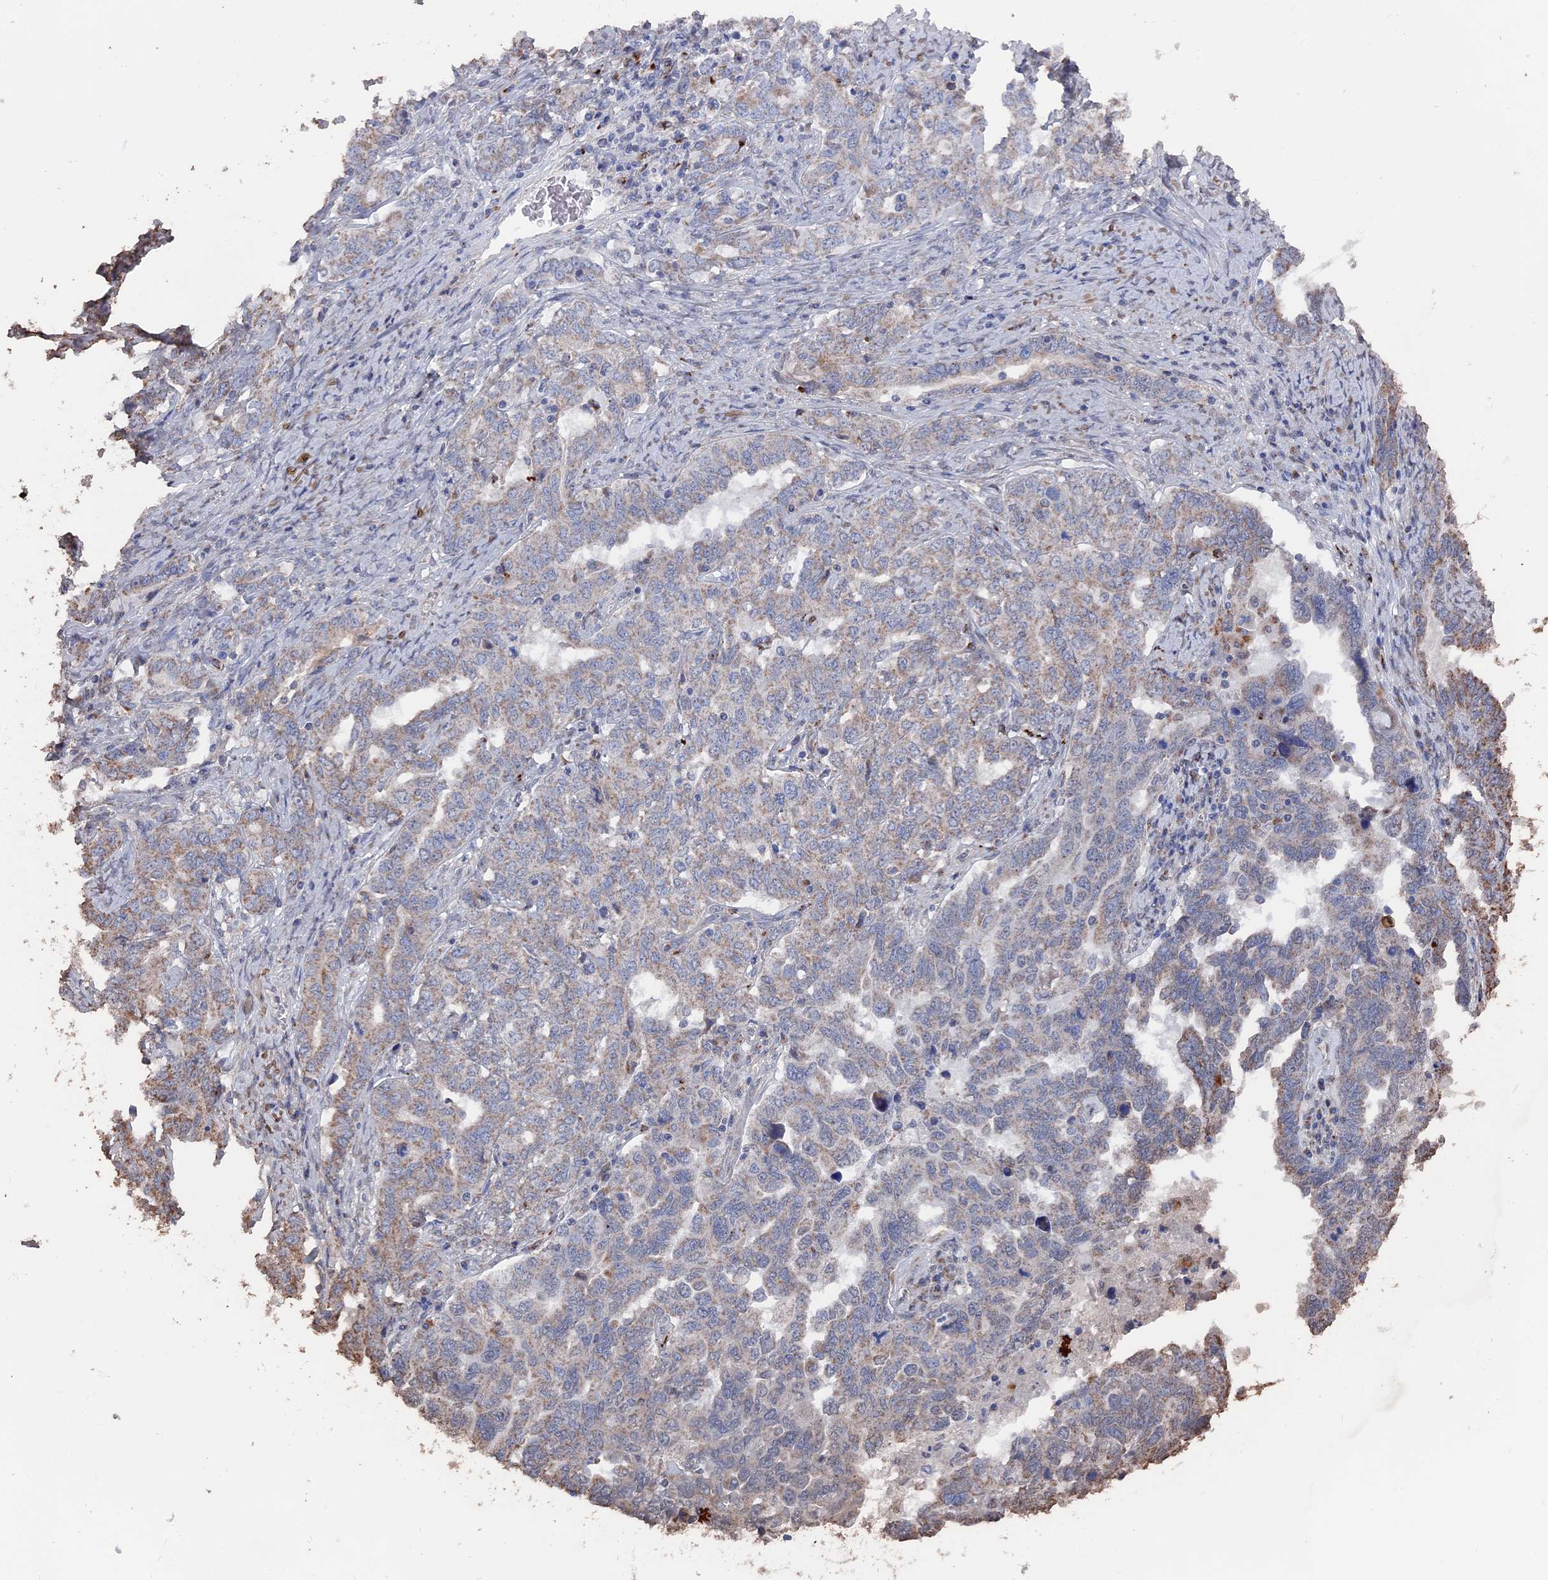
{"staining": {"intensity": "moderate", "quantity": "<25%", "location": "cytoplasmic/membranous"}, "tissue": "ovarian cancer", "cell_type": "Tumor cells", "image_type": "cancer", "snomed": [{"axis": "morphology", "description": "Carcinoma, endometroid"}, {"axis": "topography", "description": "Ovary"}], "caption": "Ovarian cancer (endometroid carcinoma) tissue shows moderate cytoplasmic/membranous expression in about <25% of tumor cells, visualized by immunohistochemistry.", "gene": "SMG9", "patient": {"sex": "female", "age": 62}}